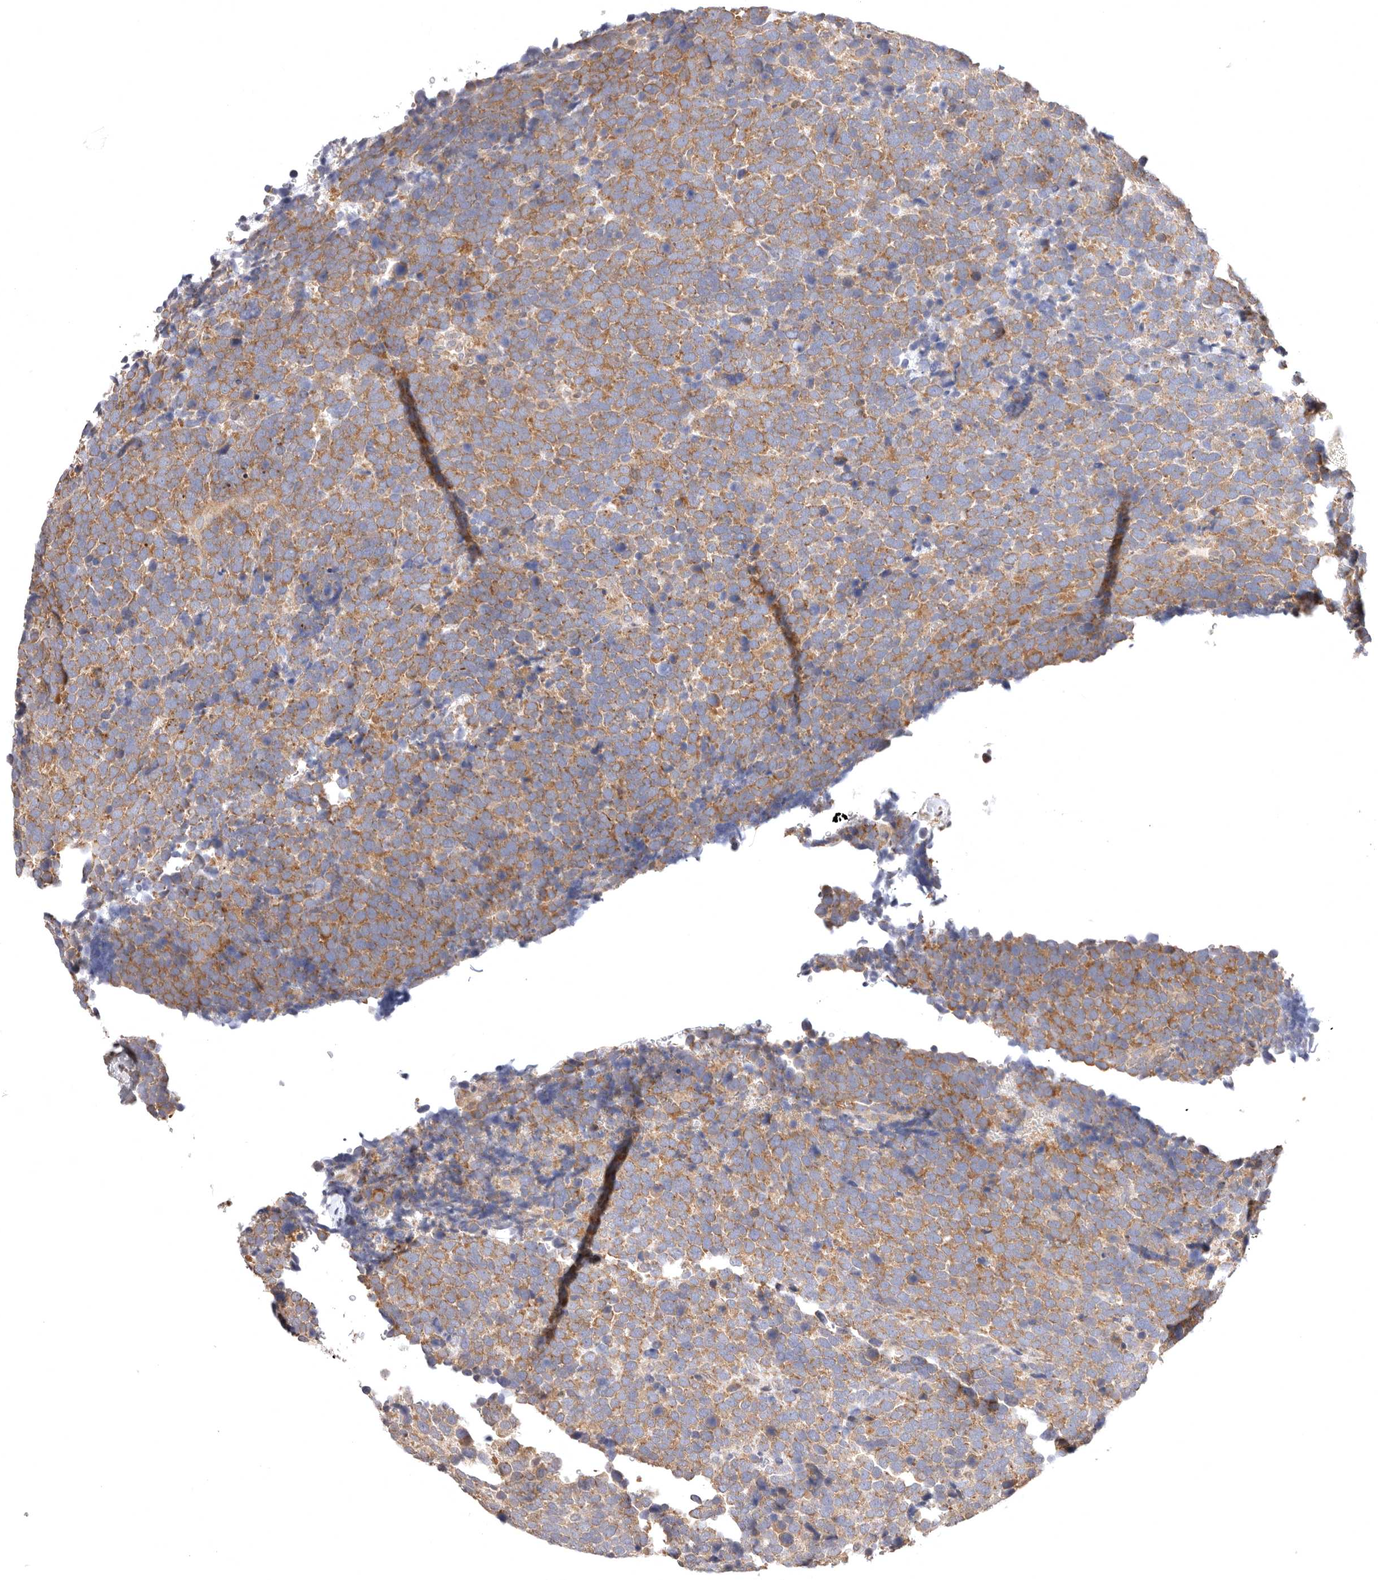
{"staining": {"intensity": "moderate", "quantity": ">75%", "location": "cytoplasmic/membranous"}, "tissue": "urothelial cancer", "cell_type": "Tumor cells", "image_type": "cancer", "snomed": [{"axis": "morphology", "description": "Urothelial carcinoma, High grade"}, {"axis": "topography", "description": "Urinary bladder"}], "caption": "Protein analysis of urothelial cancer tissue shows moderate cytoplasmic/membranous staining in approximately >75% of tumor cells.", "gene": "KCMF1", "patient": {"sex": "female", "age": 82}}